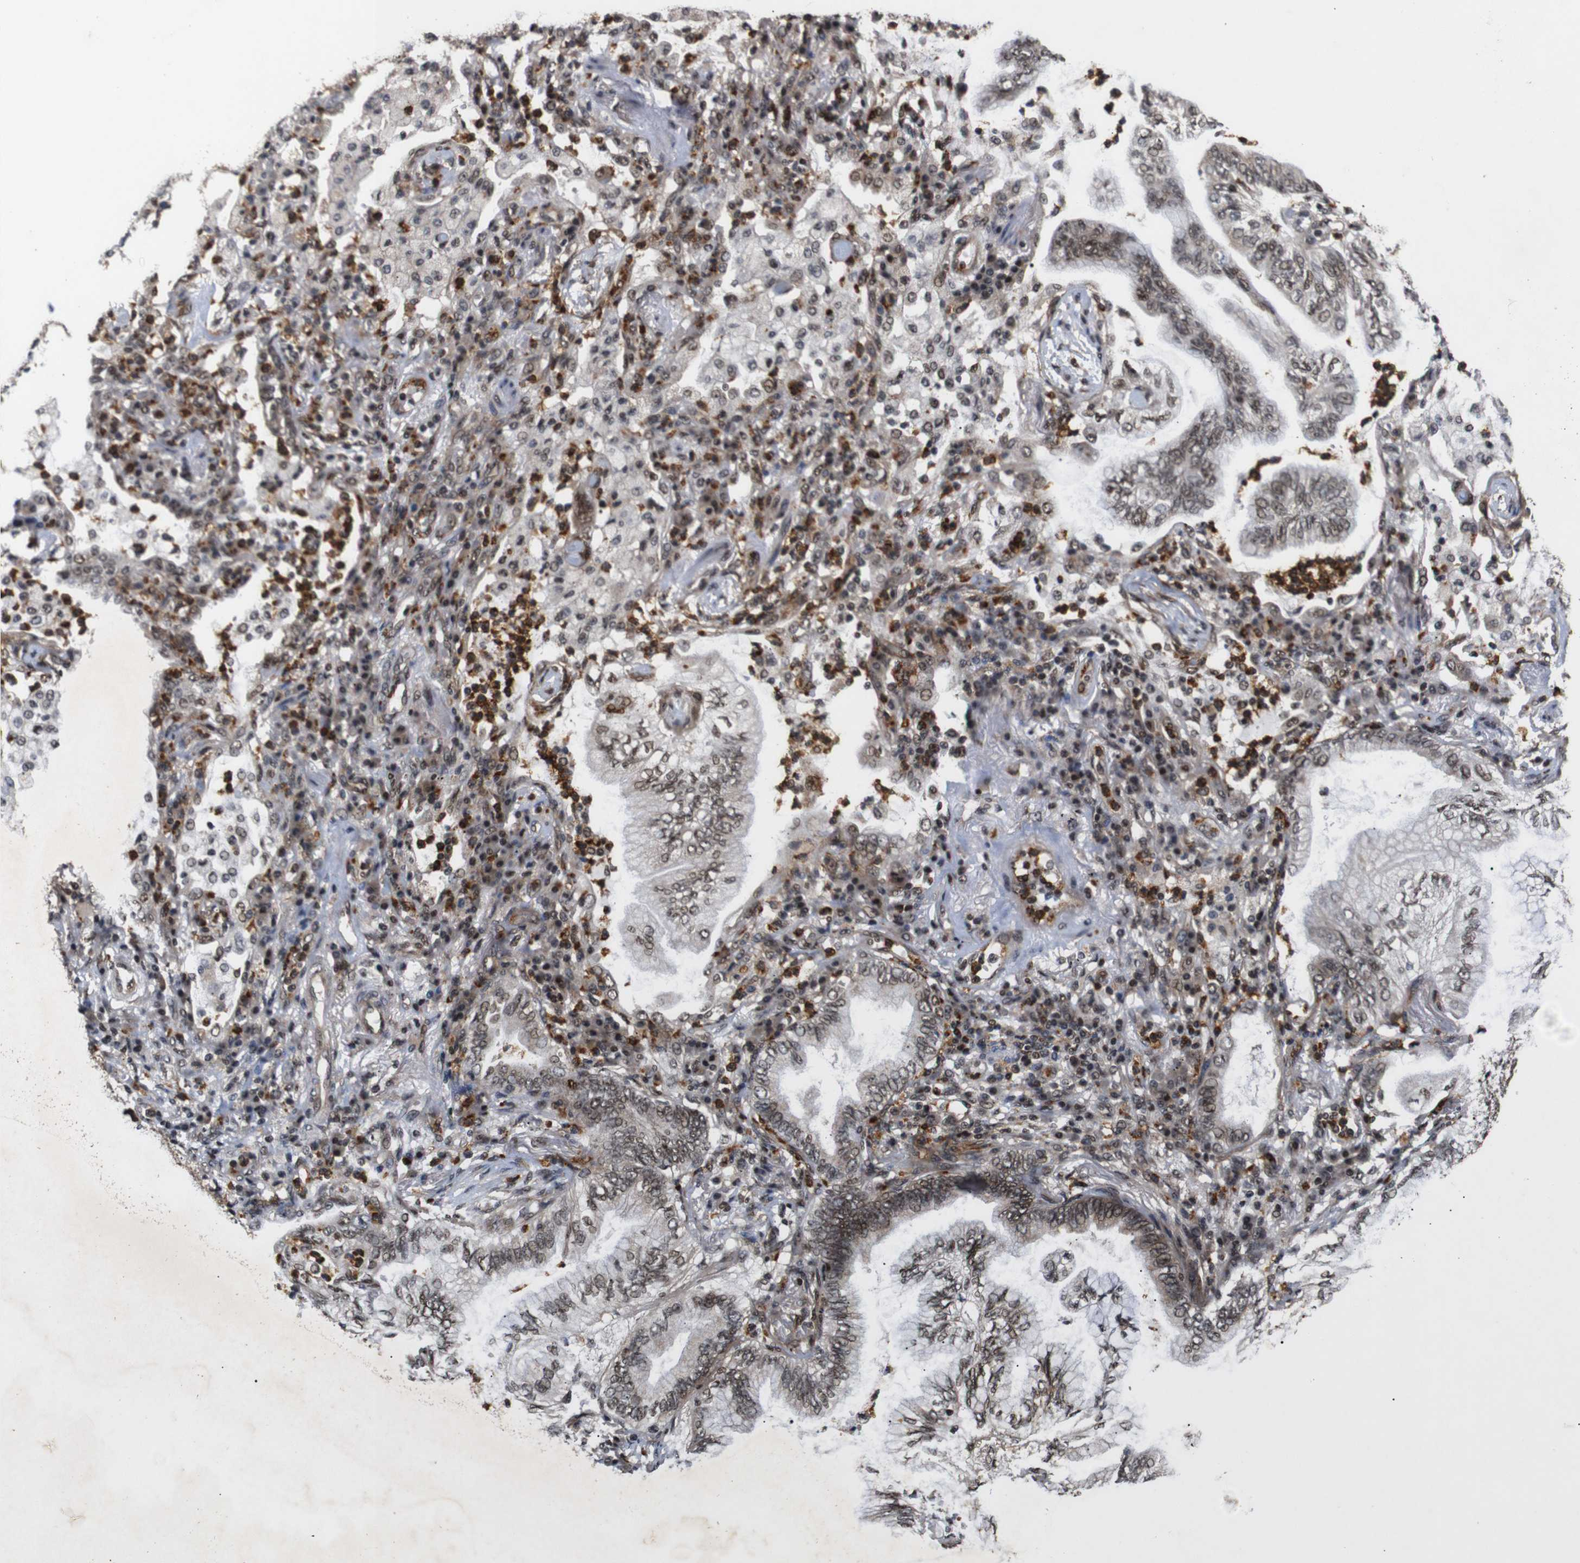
{"staining": {"intensity": "weak", "quantity": ">75%", "location": "nuclear"}, "tissue": "lung cancer", "cell_type": "Tumor cells", "image_type": "cancer", "snomed": [{"axis": "morphology", "description": "Normal tissue, NOS"}, {"axis": "morphology", "description": "Adenocarcinoma, NOS"}, {"axis": "topography", "description": "Bronchus"}, {"axis": "topography", "description": "Lung"}], "caption": "Weak nuclear protein expression is seen in approximately >75% of tumor cells in lung cancer.", "gene": "KIF23", "patient": {"sex": "female", "age": 70}}